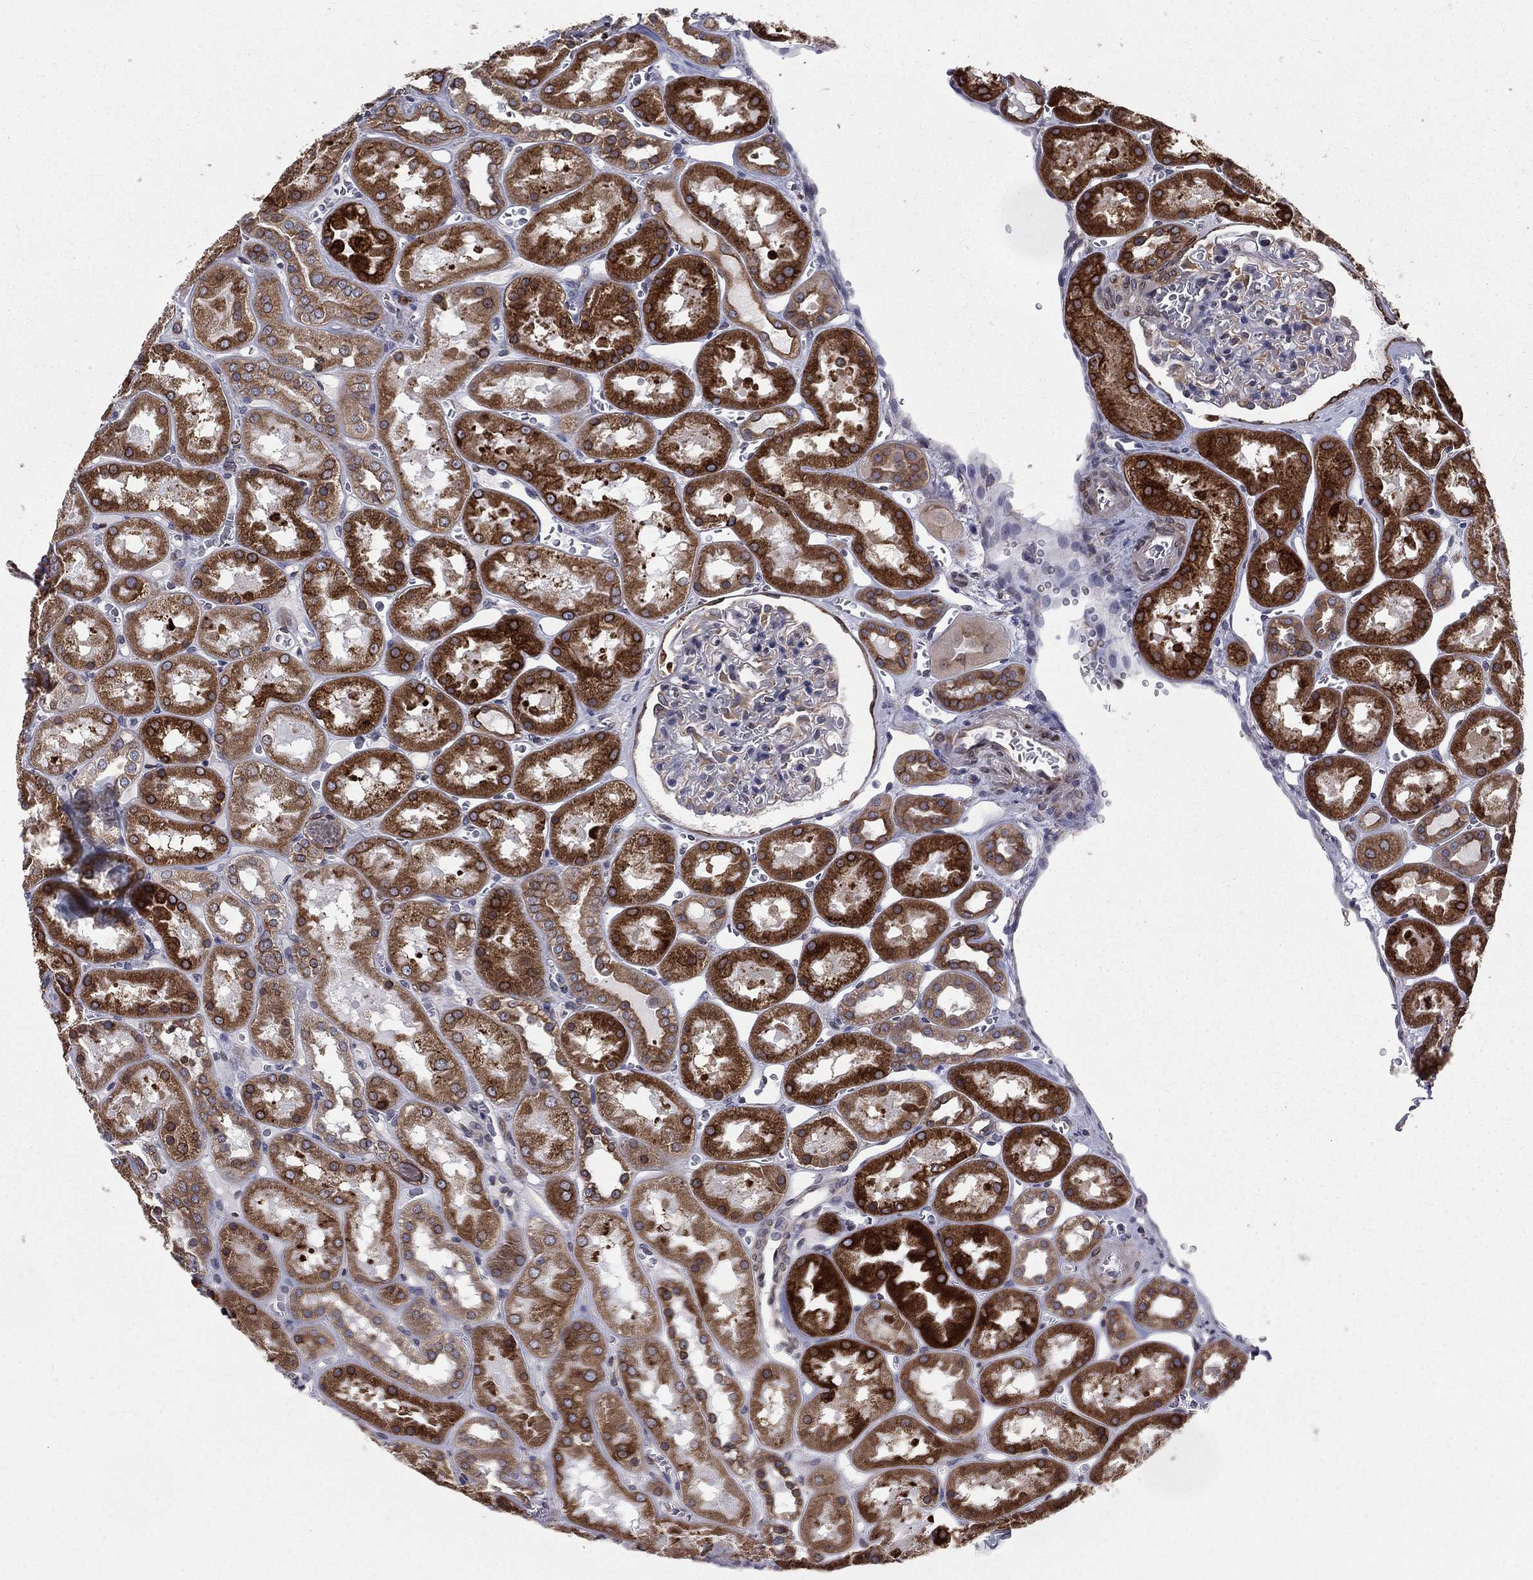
{"staining": {"intensity": "negative", "quantity": "none", "location": "none"}, "tissue": "kidney", "cell_type": "Cells in glomeruli", "image_type": "normal", "snomed": [{"axis": "morphology", "description": "Normal tissue, NOS"}, {"axis": "topography", "description": "Kidney"}], "caption": "An IHC photomicrograph of unremarkable kidney is shown. There is no staining in cells in glomeruli of kidney. The staining is performed using DAB (3,3'-diaminobenzidine) brown chromogen with nuclei counter-stained in using hematoxylin.", "gene": "PGRMC1", "patient": {"sex": "male", "age": 73}}